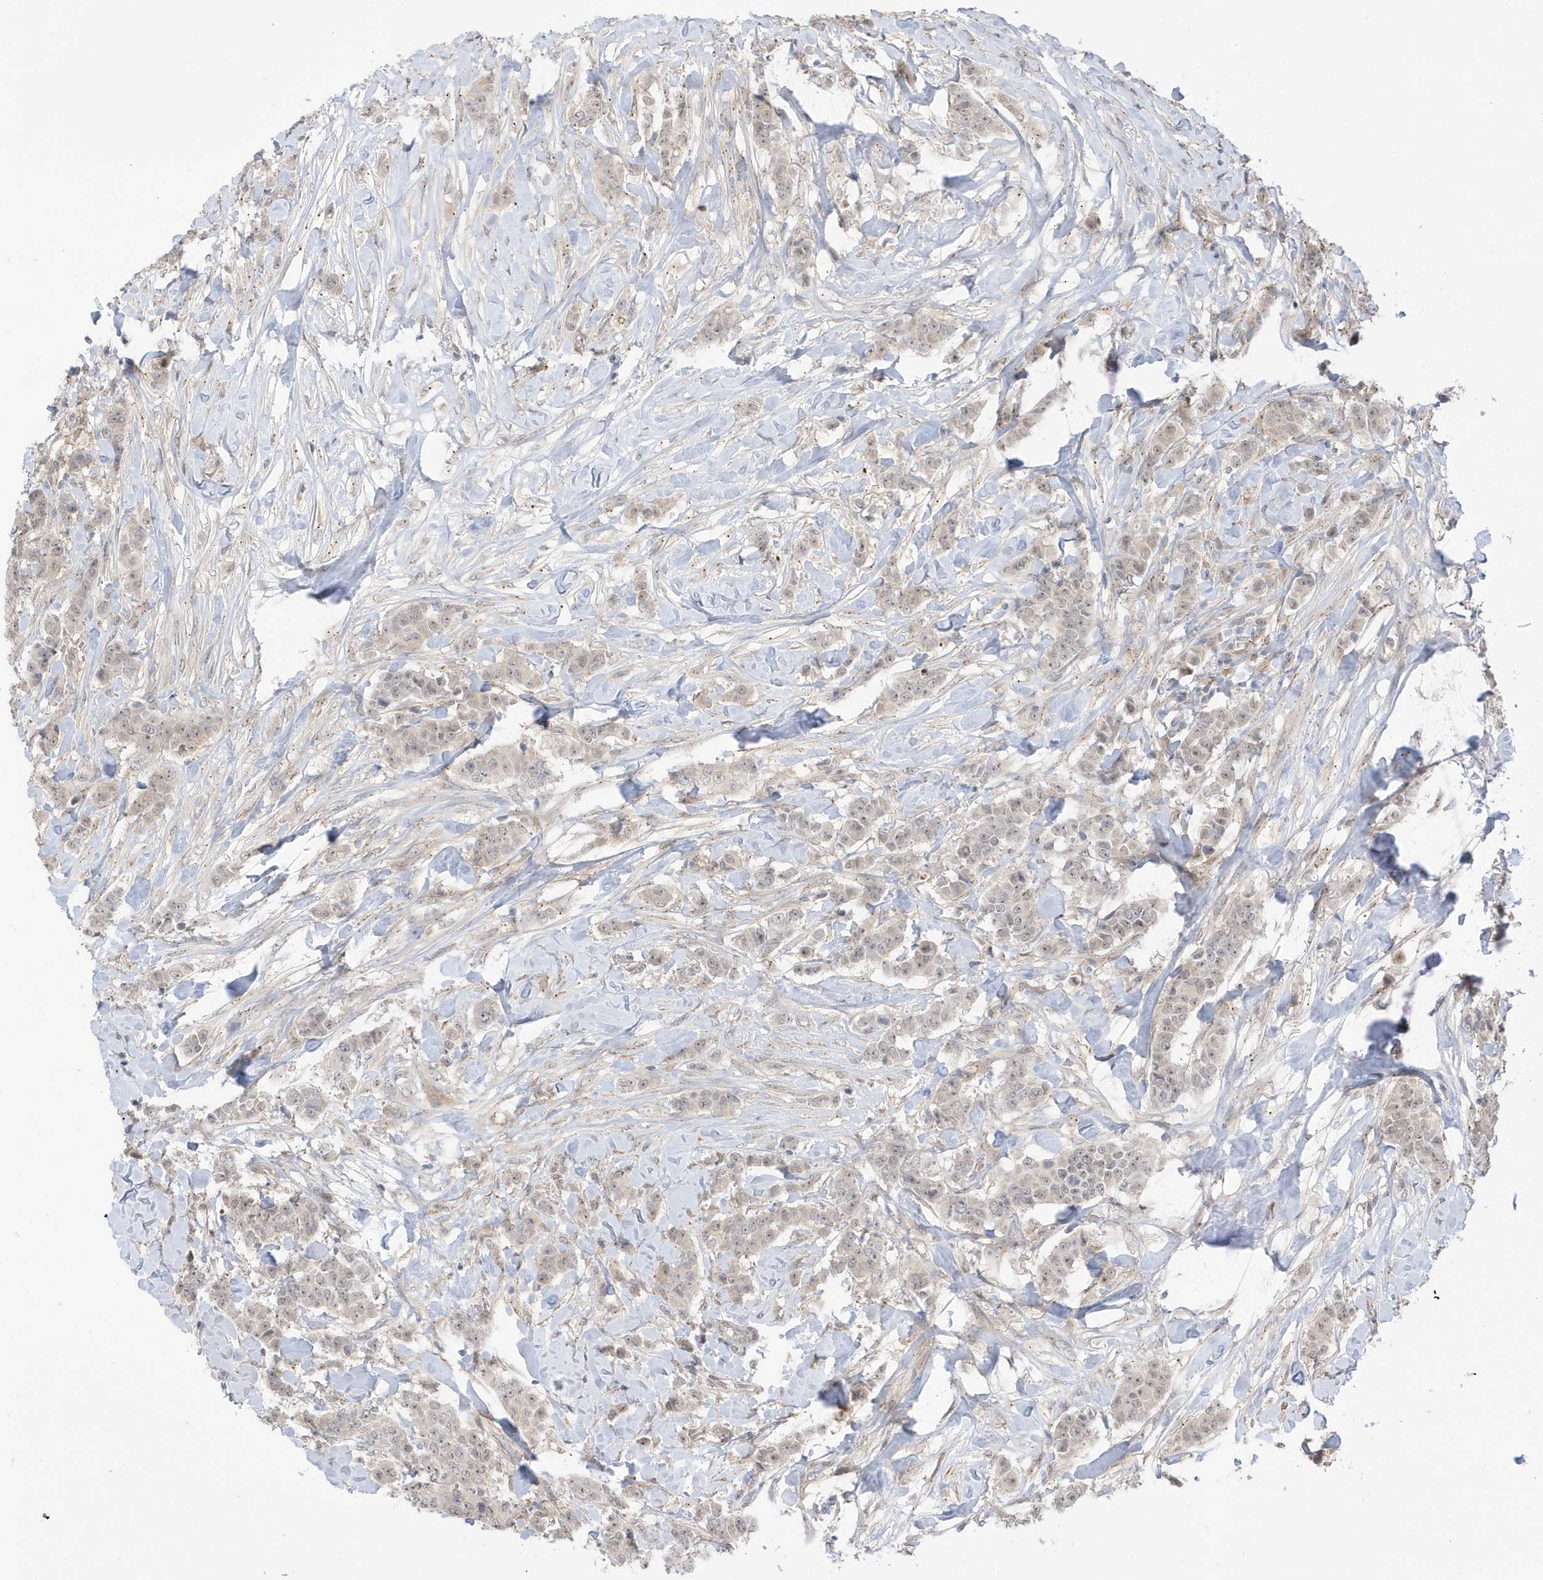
{"staining": {"intensity": "weak", "quantity": ">75%", "location": "nuclear"}, "tissue": "breast cancer", "cell_type": "Tumor cells", "image_type": "cancer", "snomed": [{"axis": "morphology", "description": "Duct carcinoma"}, {"axis": "topography", "description": "Breast"}], "caption": "IHC of breast cancer shows low levels of weak nuclear positivity in about >75% of tumor cells. The protein of interest is shown in brown color, while the nuclei are stained blue.", "gene": "TAB3", "patient": {"sex": "female", "age": 40}}